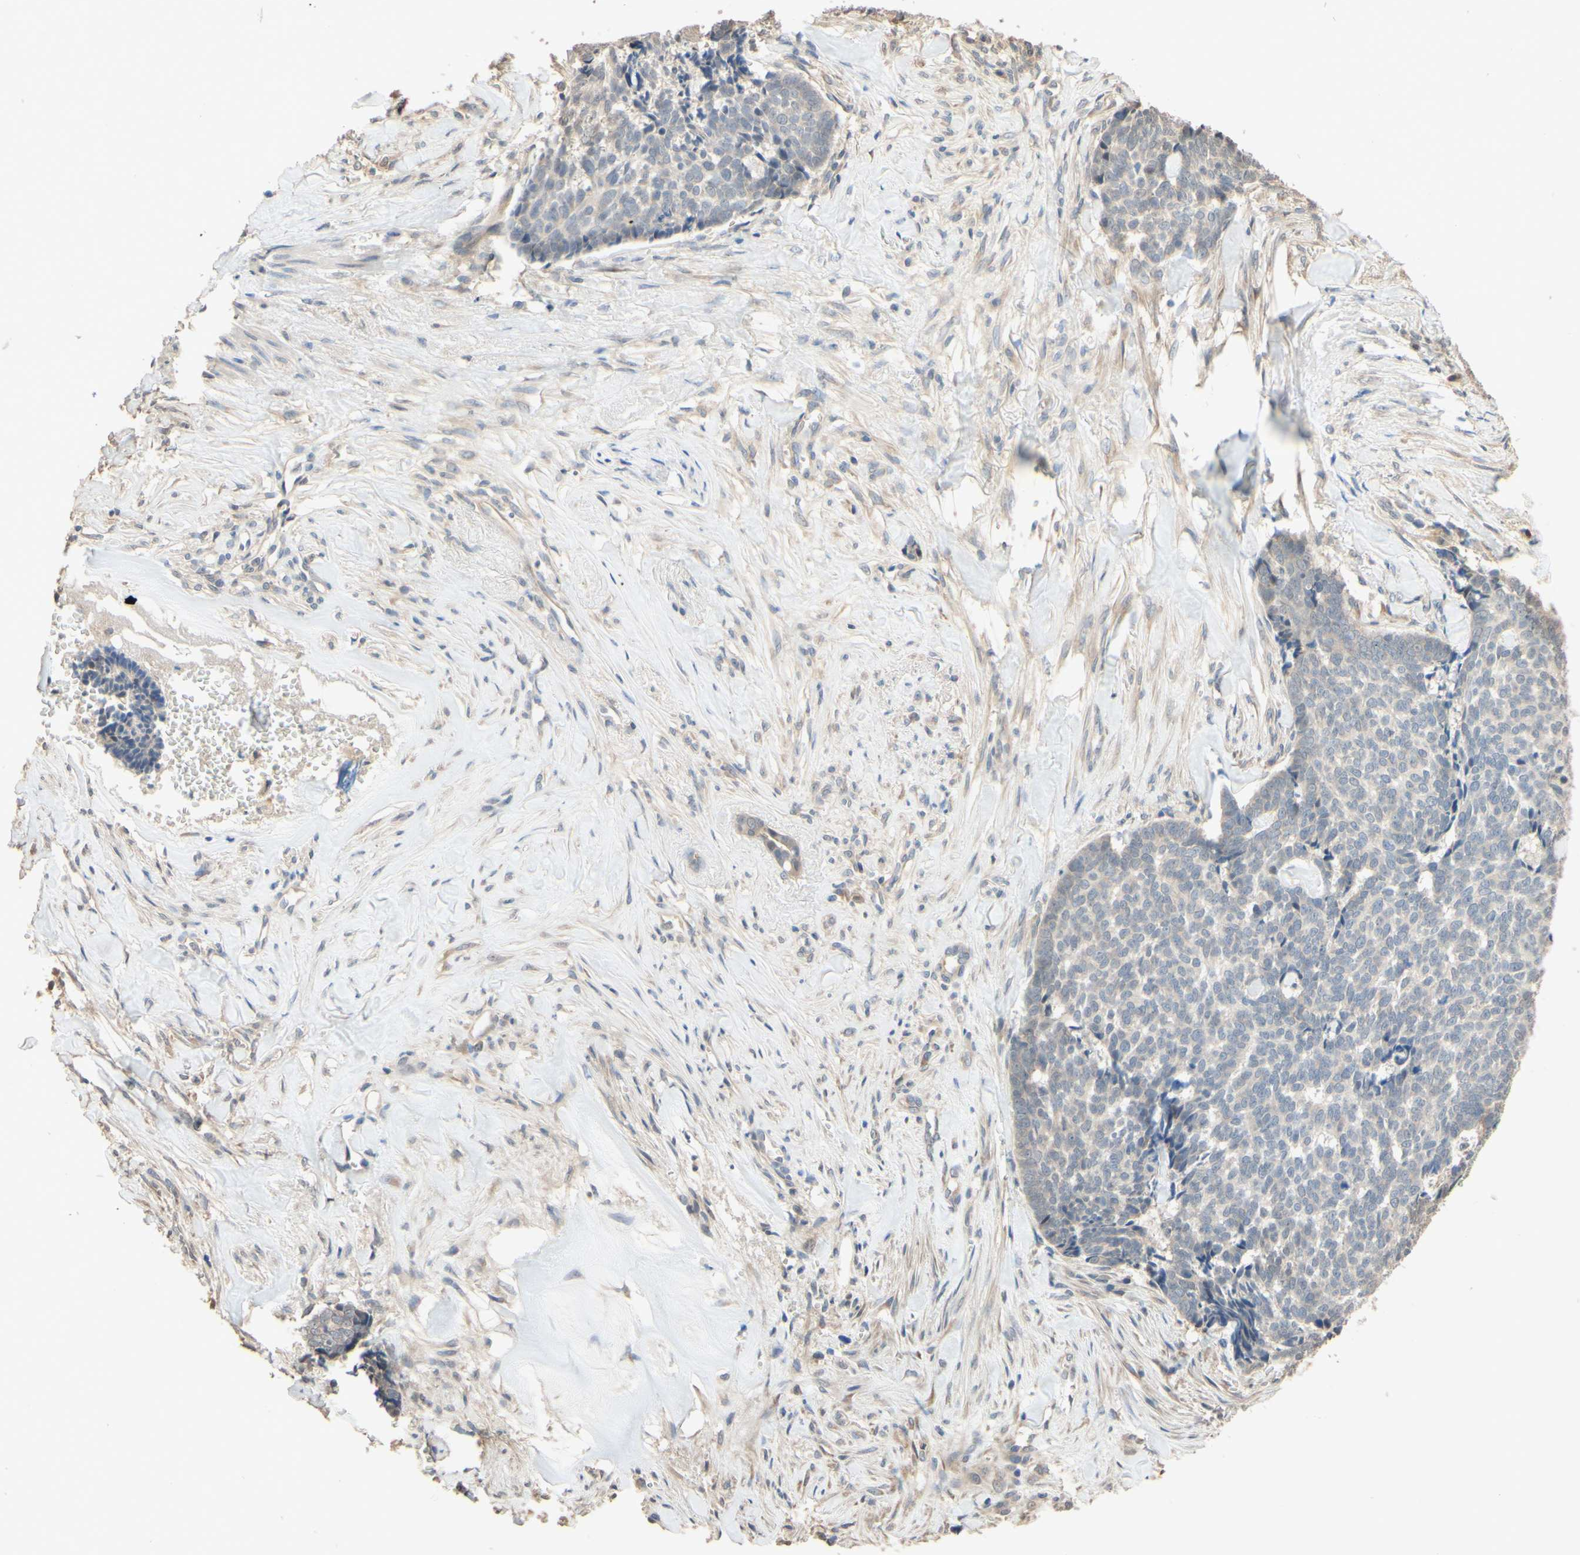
{"staining": {"intensity": "negative", "quantity": "none", "location": "none"}, "tissue": "skin cancer", "cell_type": "Tumor cells", "image_type": "cancer", "snomed": [{"axis": "morphology", "description": "Basal cell carcinoma"}, {"axis": "topography", "description": "Skin"}], "caption": "Tumor cells are negative for protein expression in human basal cell carcinoma (skin).", "gene": "SMIM19", "patient": {"sex": "male", "age": 84}}